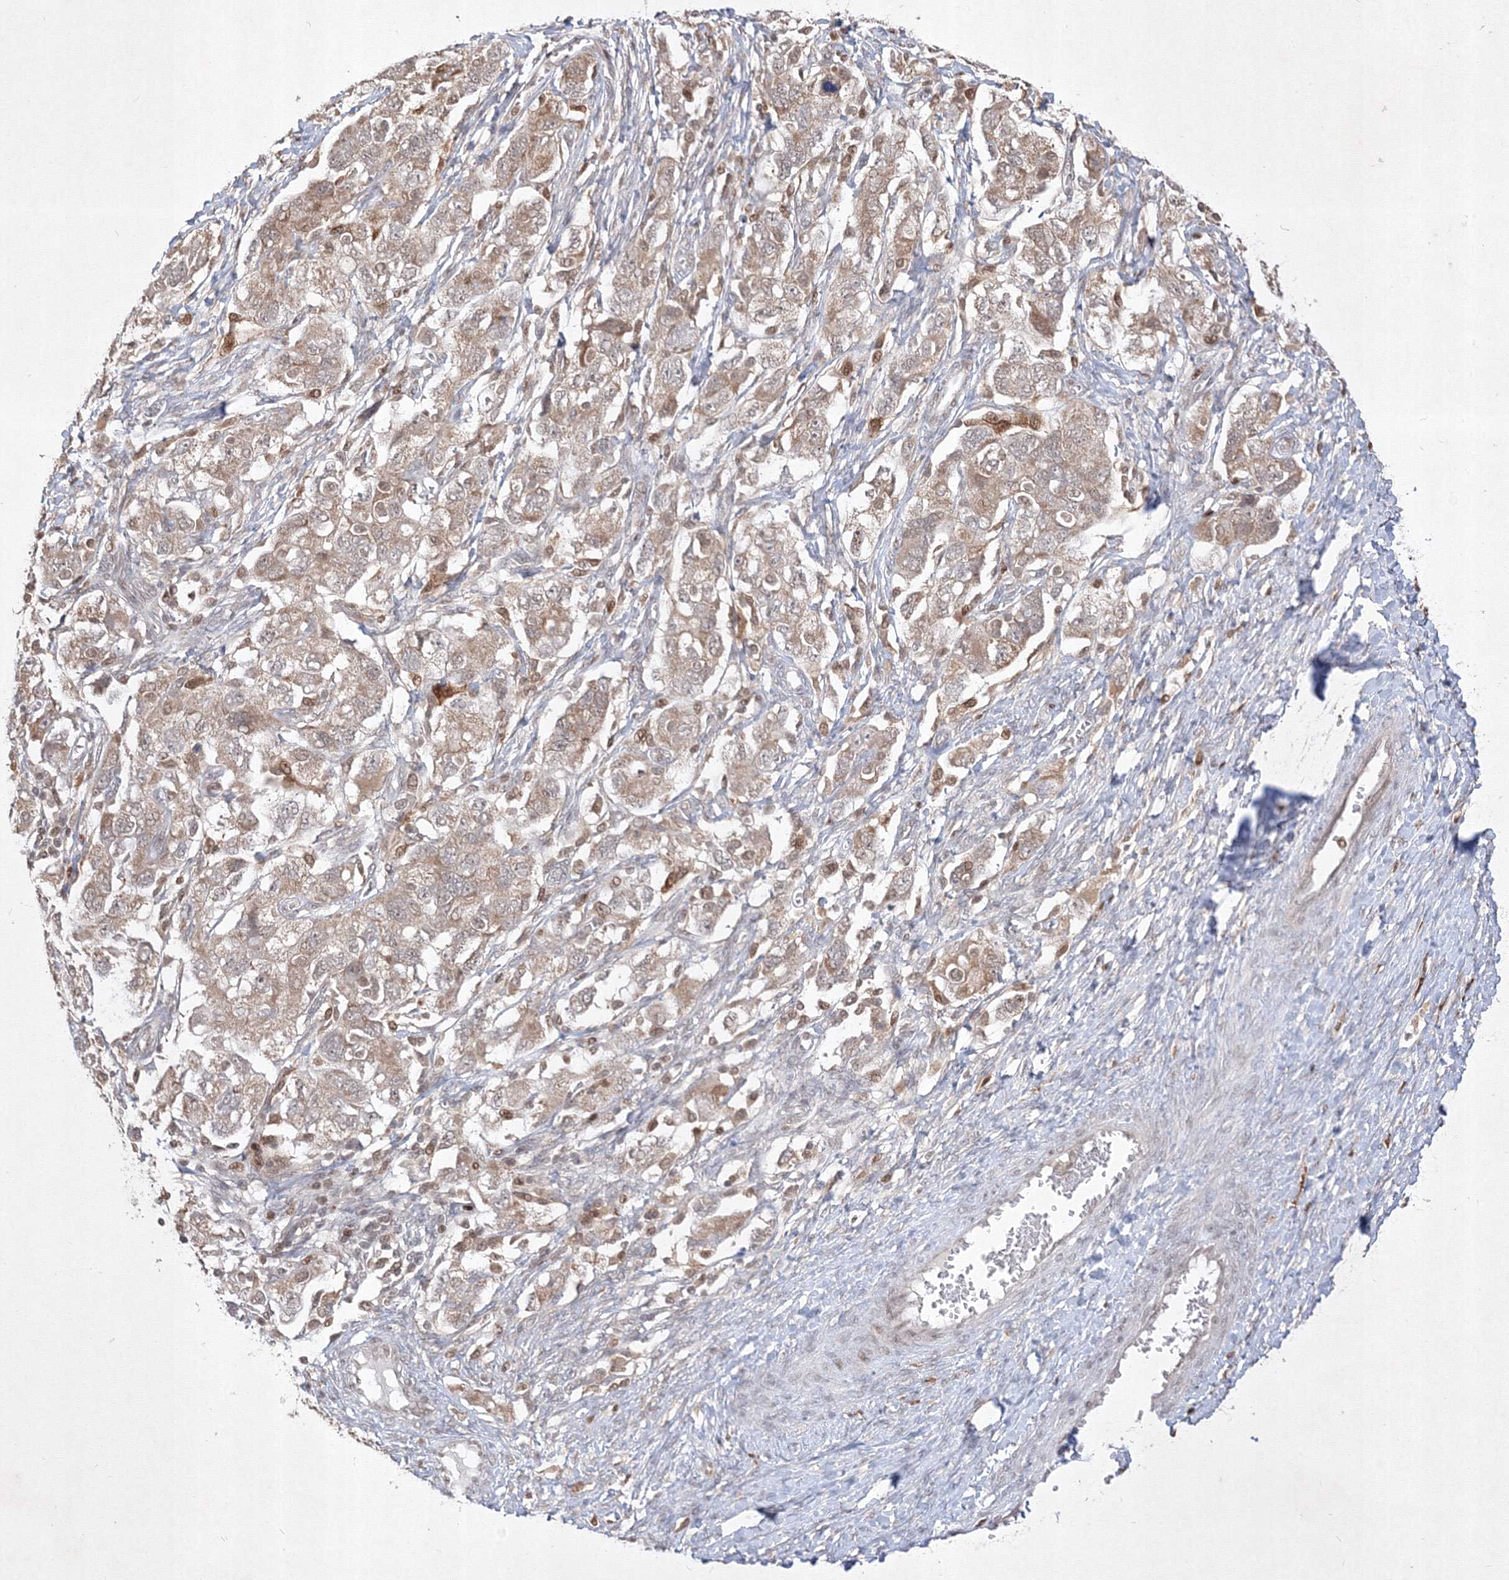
{"staining": {"intensity": "weak", "quantity": ">75%", "location": "cytoplasmic/membranous,nuclear"}, "tissue": "ovarian cancer", "cell_type": "Tumor cells", "image_type": "cancer", "snomed": [{"axis": "morphology", "description": "Carcinoma, NOS"}, {"axis": "morphology", "description": "Cystadenocarcinoma, serous, NOS"}, {"axis": "topography", "description": "Ovary"}], "caption": "Protein staining of serous cystadenocarcinoma (ovarian) tissue demonstrates weak cytoplasmic/membranous and nuclear positivity in approximately >75% of tumor cells.", "gene": "TAB1", "patient": {"sex": "female", "age": 69}}